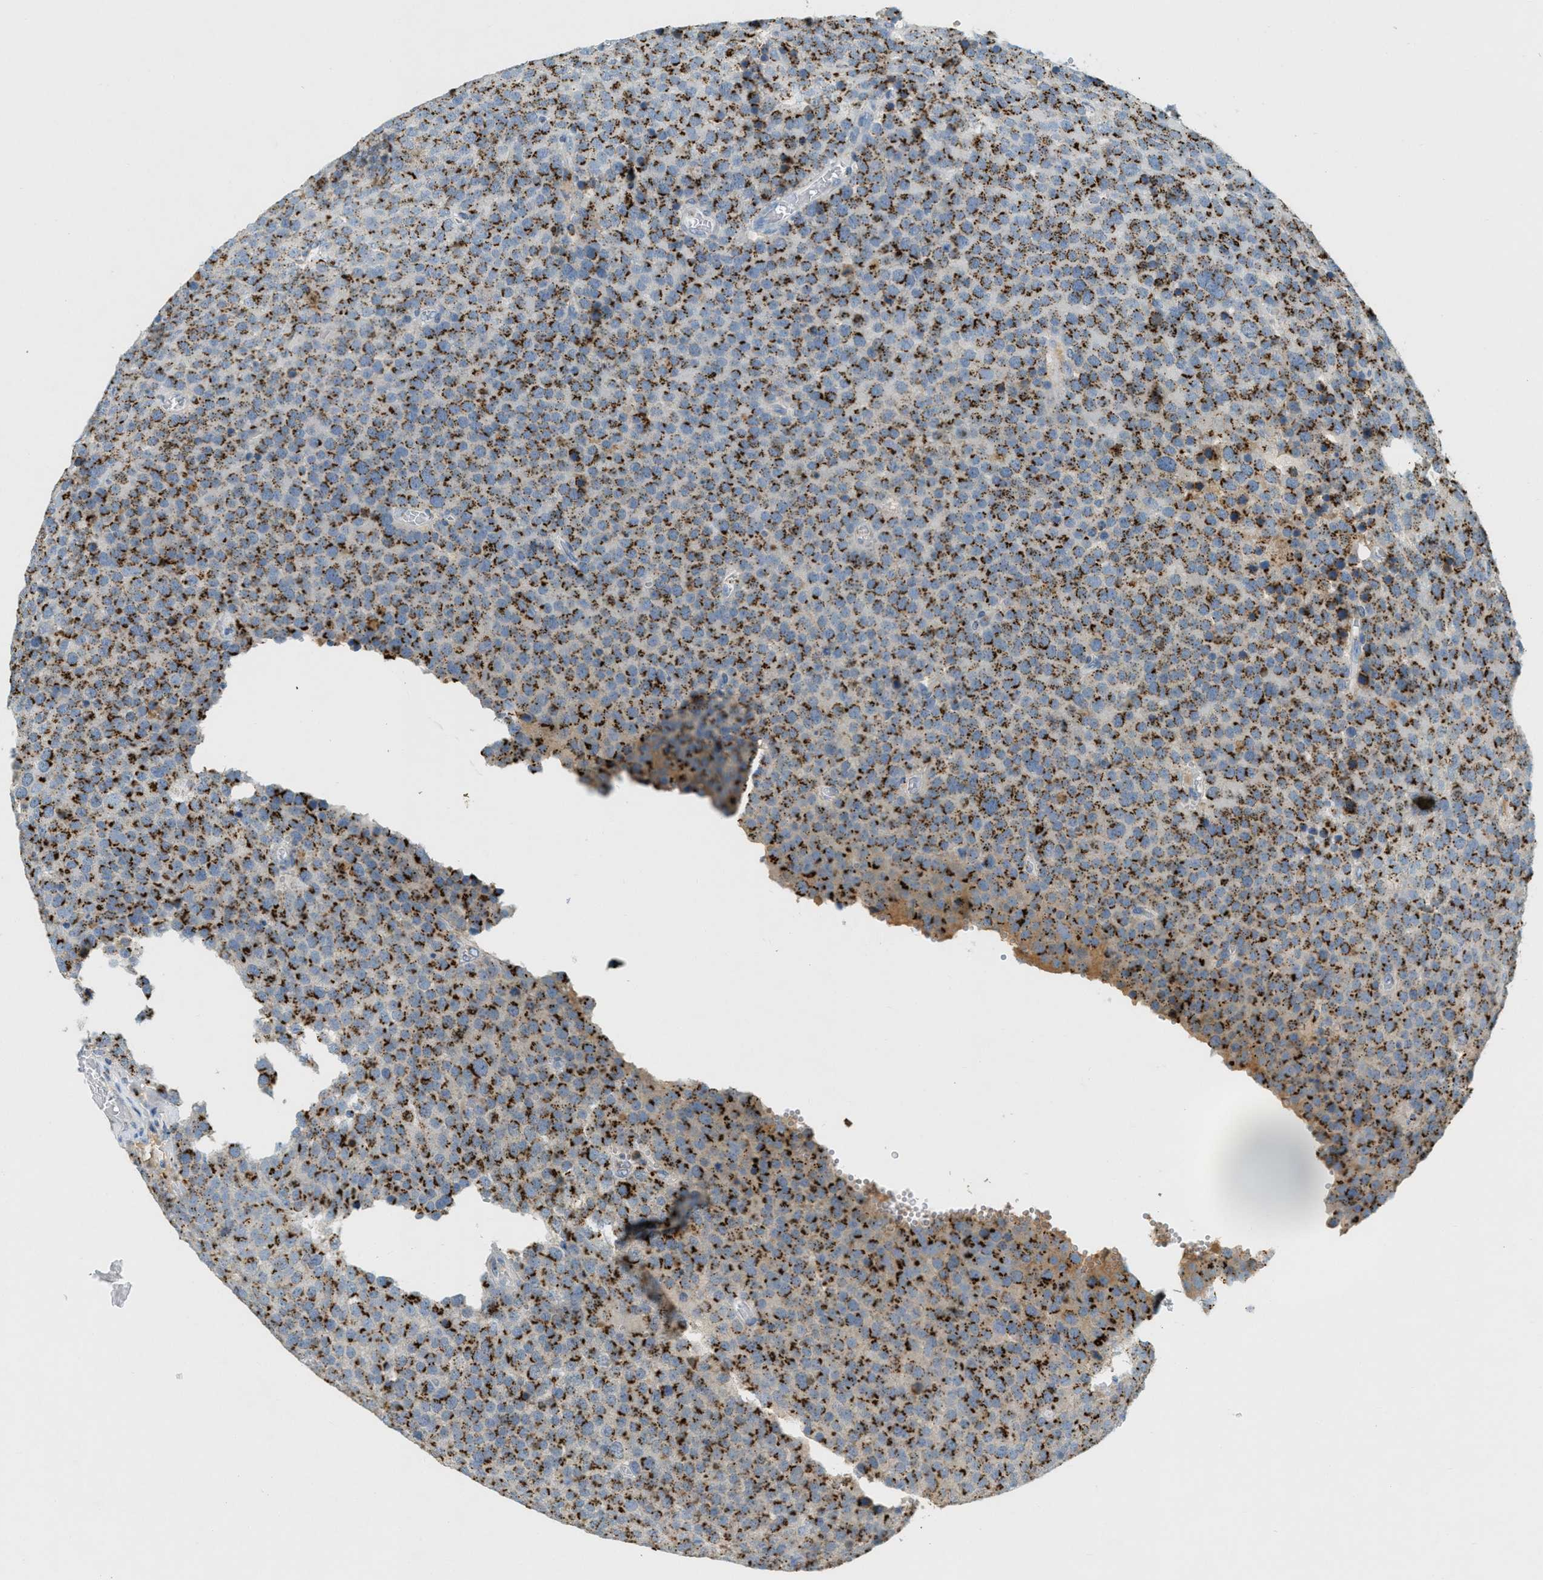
{"staining": {"intensity": "strong", "quantity": ">75%", "location": "cytoplasmic/membranous"}, "tissue": "testis cancer", "cell_type": "Tumor cells", "image_type": "cancer", "snomed": [{"axis": "morphology", "description": "Normal tissue, NOS"}, {"axis": "morphology", "description": "Seminoma, NOS"}, {"axis": "topography", "description": "Testis"}], "caption": "A brown stain shows strong cytoplasmic/membranous staining of a protein in human seminoma (testis) tumor cells.", "gene": "ENTPD4", "patient": {"sex": "male", "age": 71}}